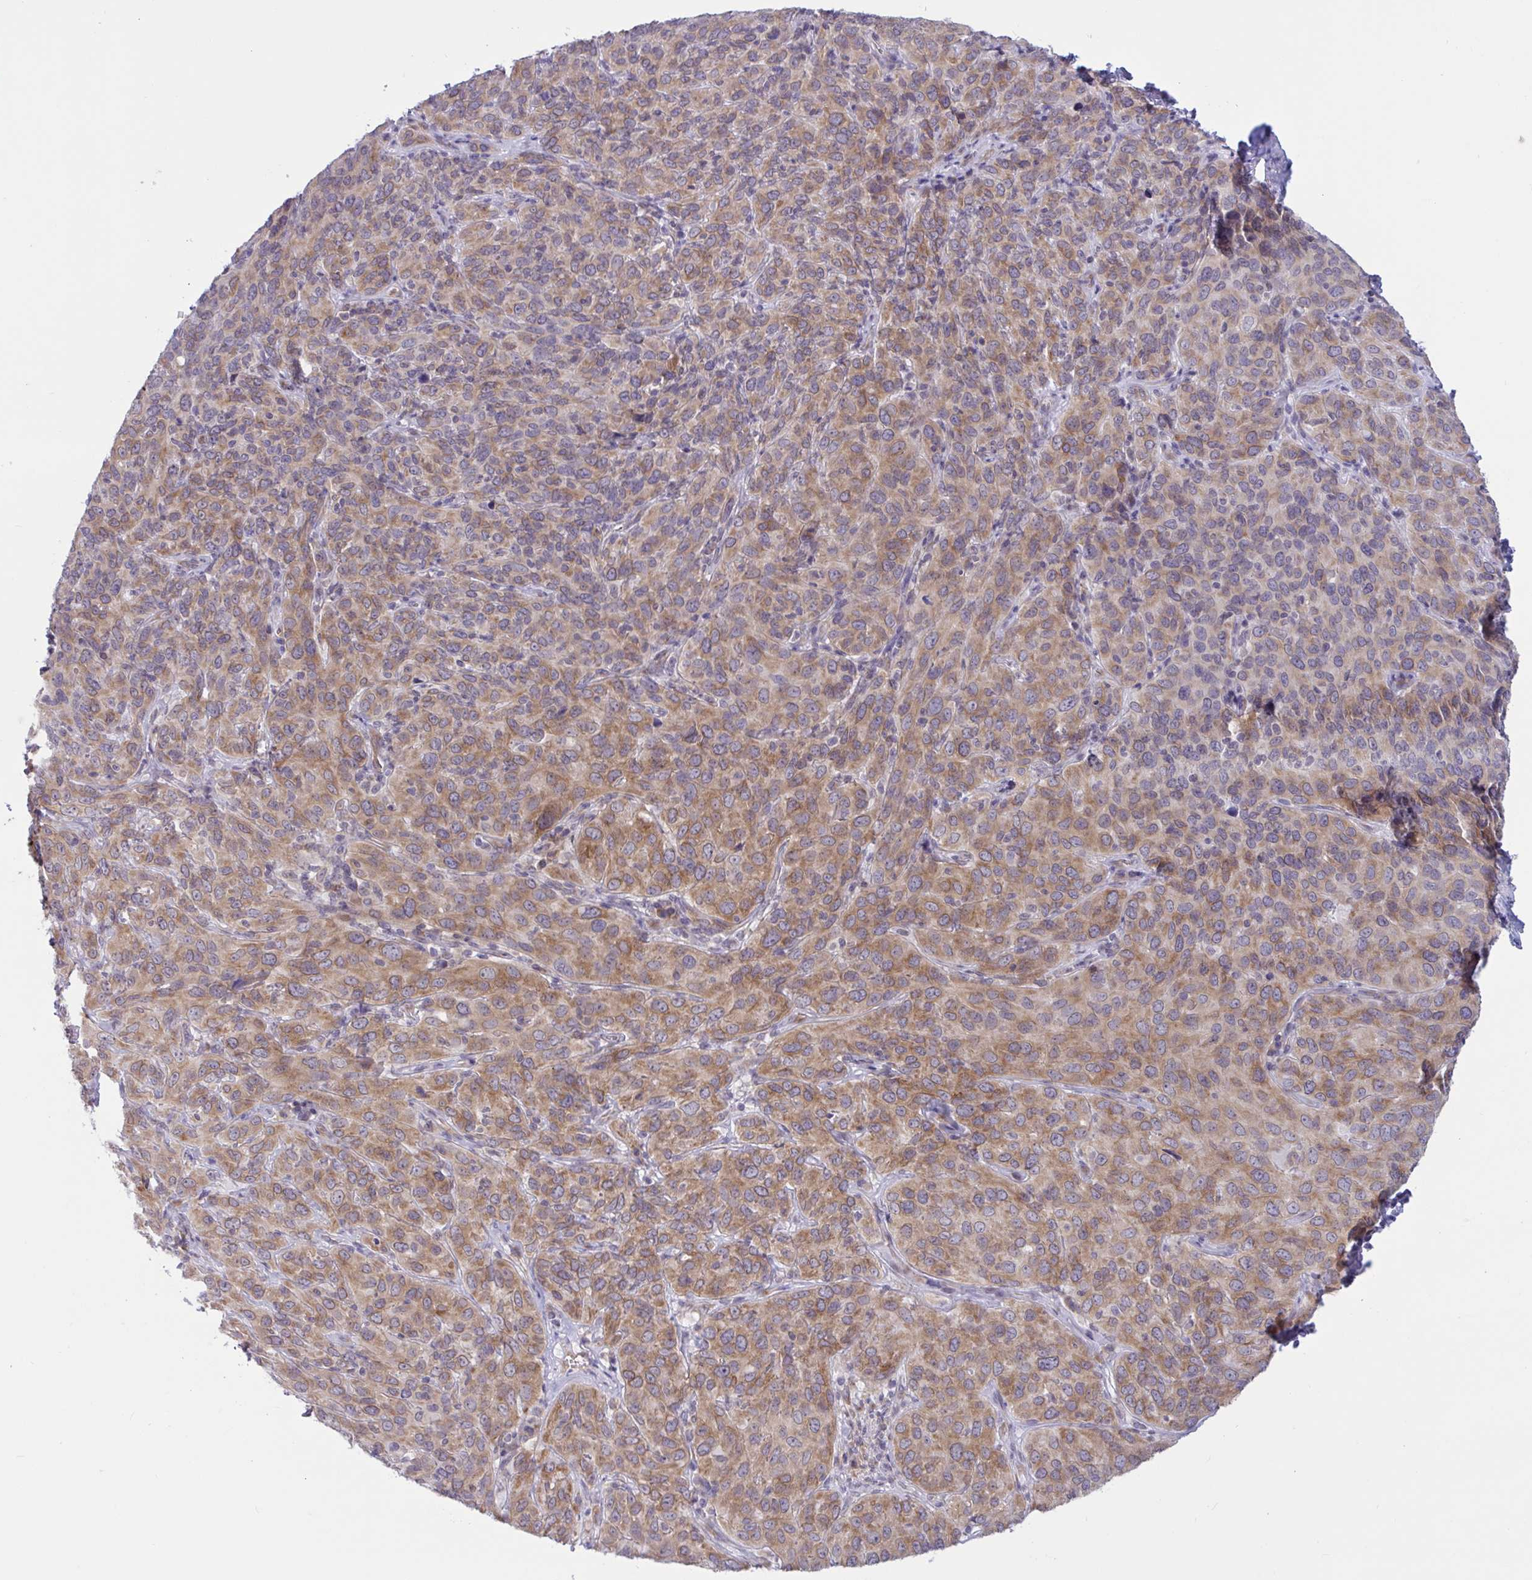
{"staining": {"intensity": "moderate", "quantity": ">75%", "location": "cytoplasmic/membranous"}, "tissue": "cervical cancer", "cell_type": "Tumor cells", "image_type": "cancer", "snomed": [{"axis": "morphology", "description": "Squamous cell carcinoma, NOS"}, {"axis": "topography", "description": "Cervix"}], "caption": "DAB immunohistochemical staining of cervical squamous cell carcinoma shows moderate cytoplasmic/membranous protein expression in approximately >75% of tumor cells.", "gene": "CAMLG", "patient": {"sex": "female", "age": 51}}